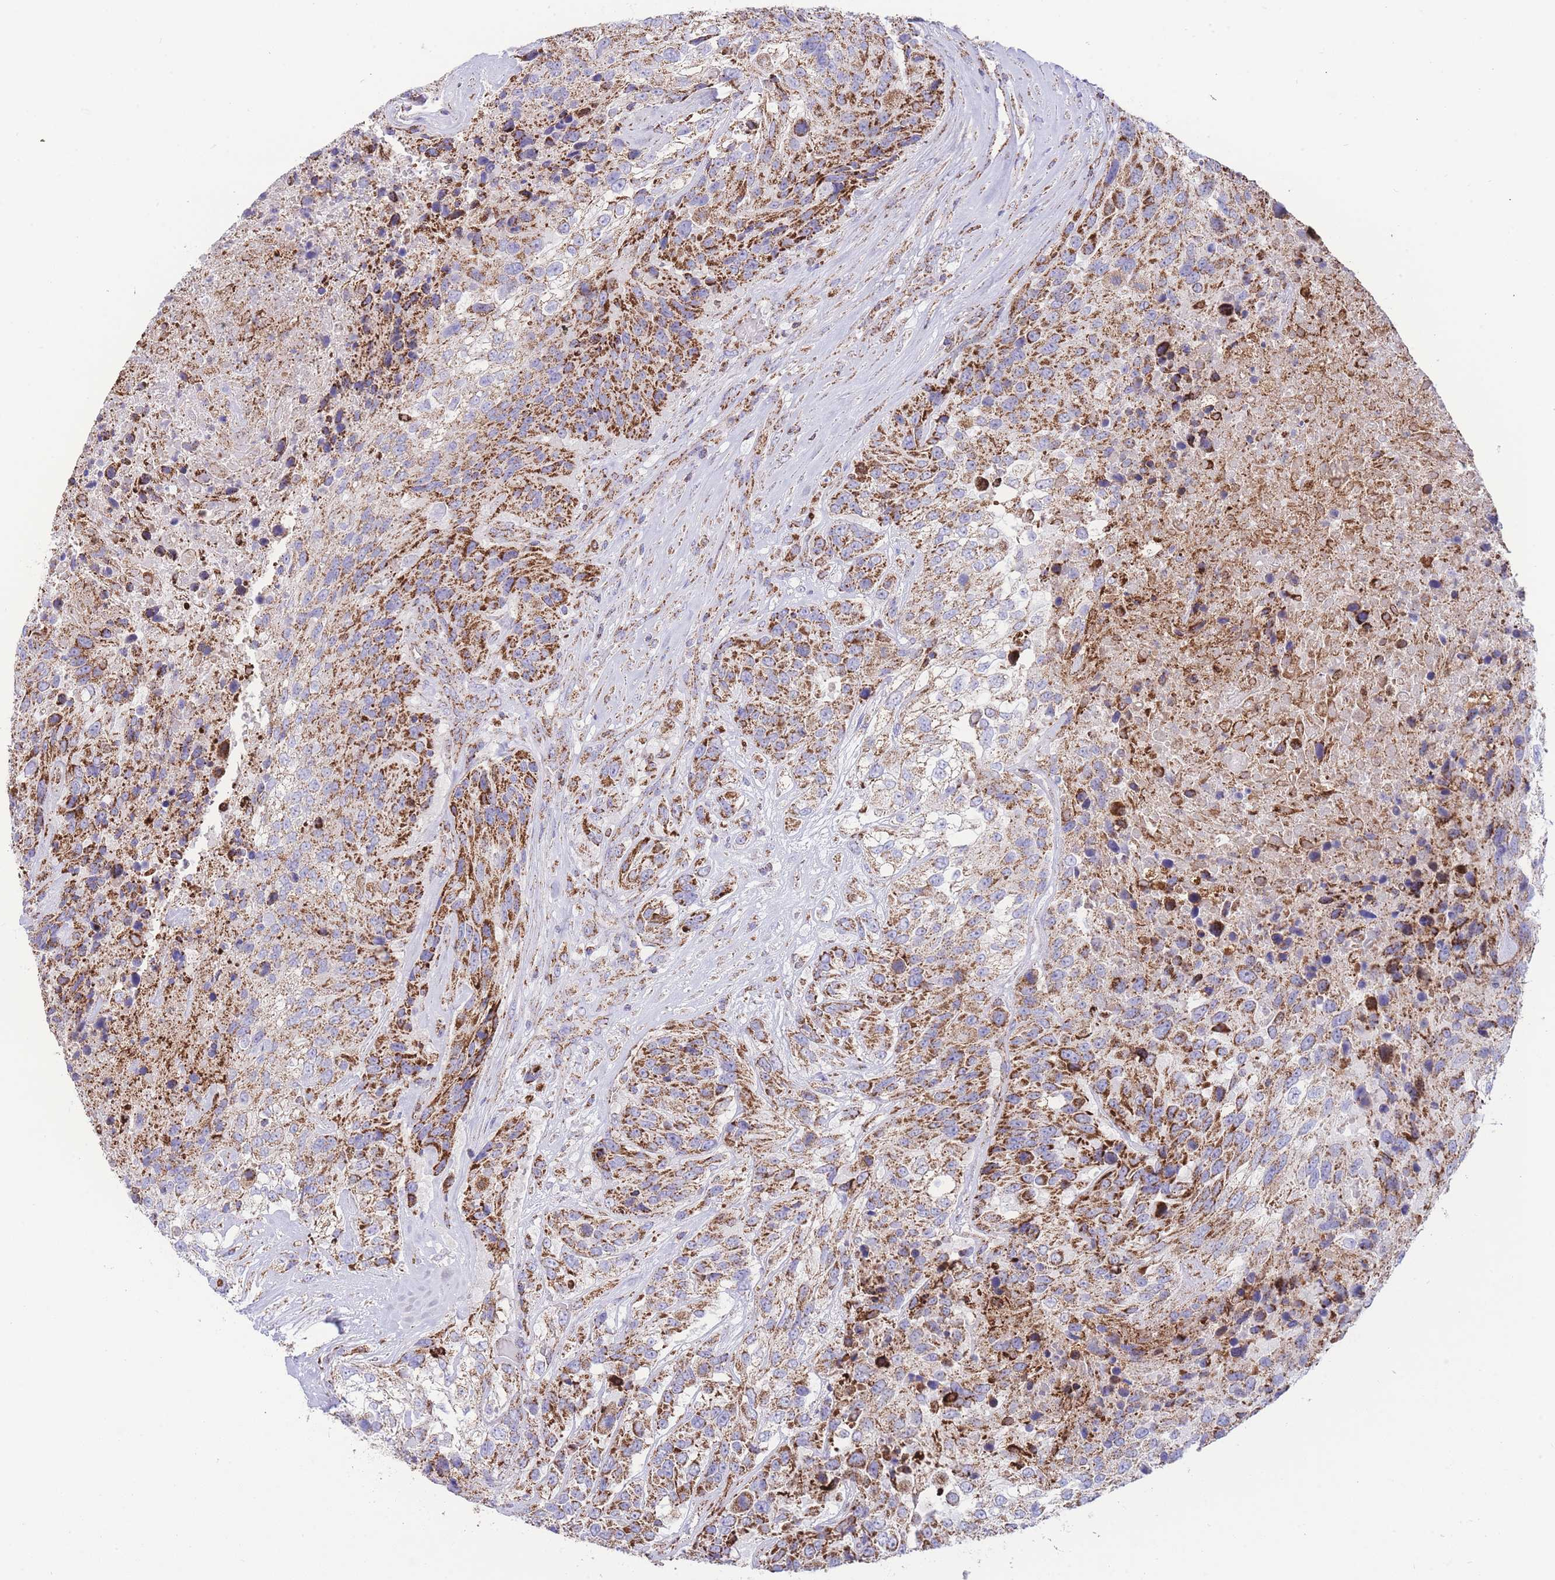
{"staining": {"intensity": "strong", "quantity": ">75%", "location": "cytoplasmic/membranous"}, "tissue": "urothelial cancer", "cell_type": "Tumor cells", "image_type": "cancer", "snomed": [{"axis": "morphology", "description": "Urothelial carcinoma, High grade"}, {"axis": "topography", "description": "Urinary bladder"}], "caption": "High-grade urothelial carcinoma was stained to show a protein in brown. There is high levels of strong cytoplasmic/membranous staining in approximately >75% of tumor cells. Using DAB (brown) and hematoxylin (blue) stains, captured at high magnification using brightfield microscopy.", "gene": "GSTM1", "patient": {"sex": "female", "age": 70}}